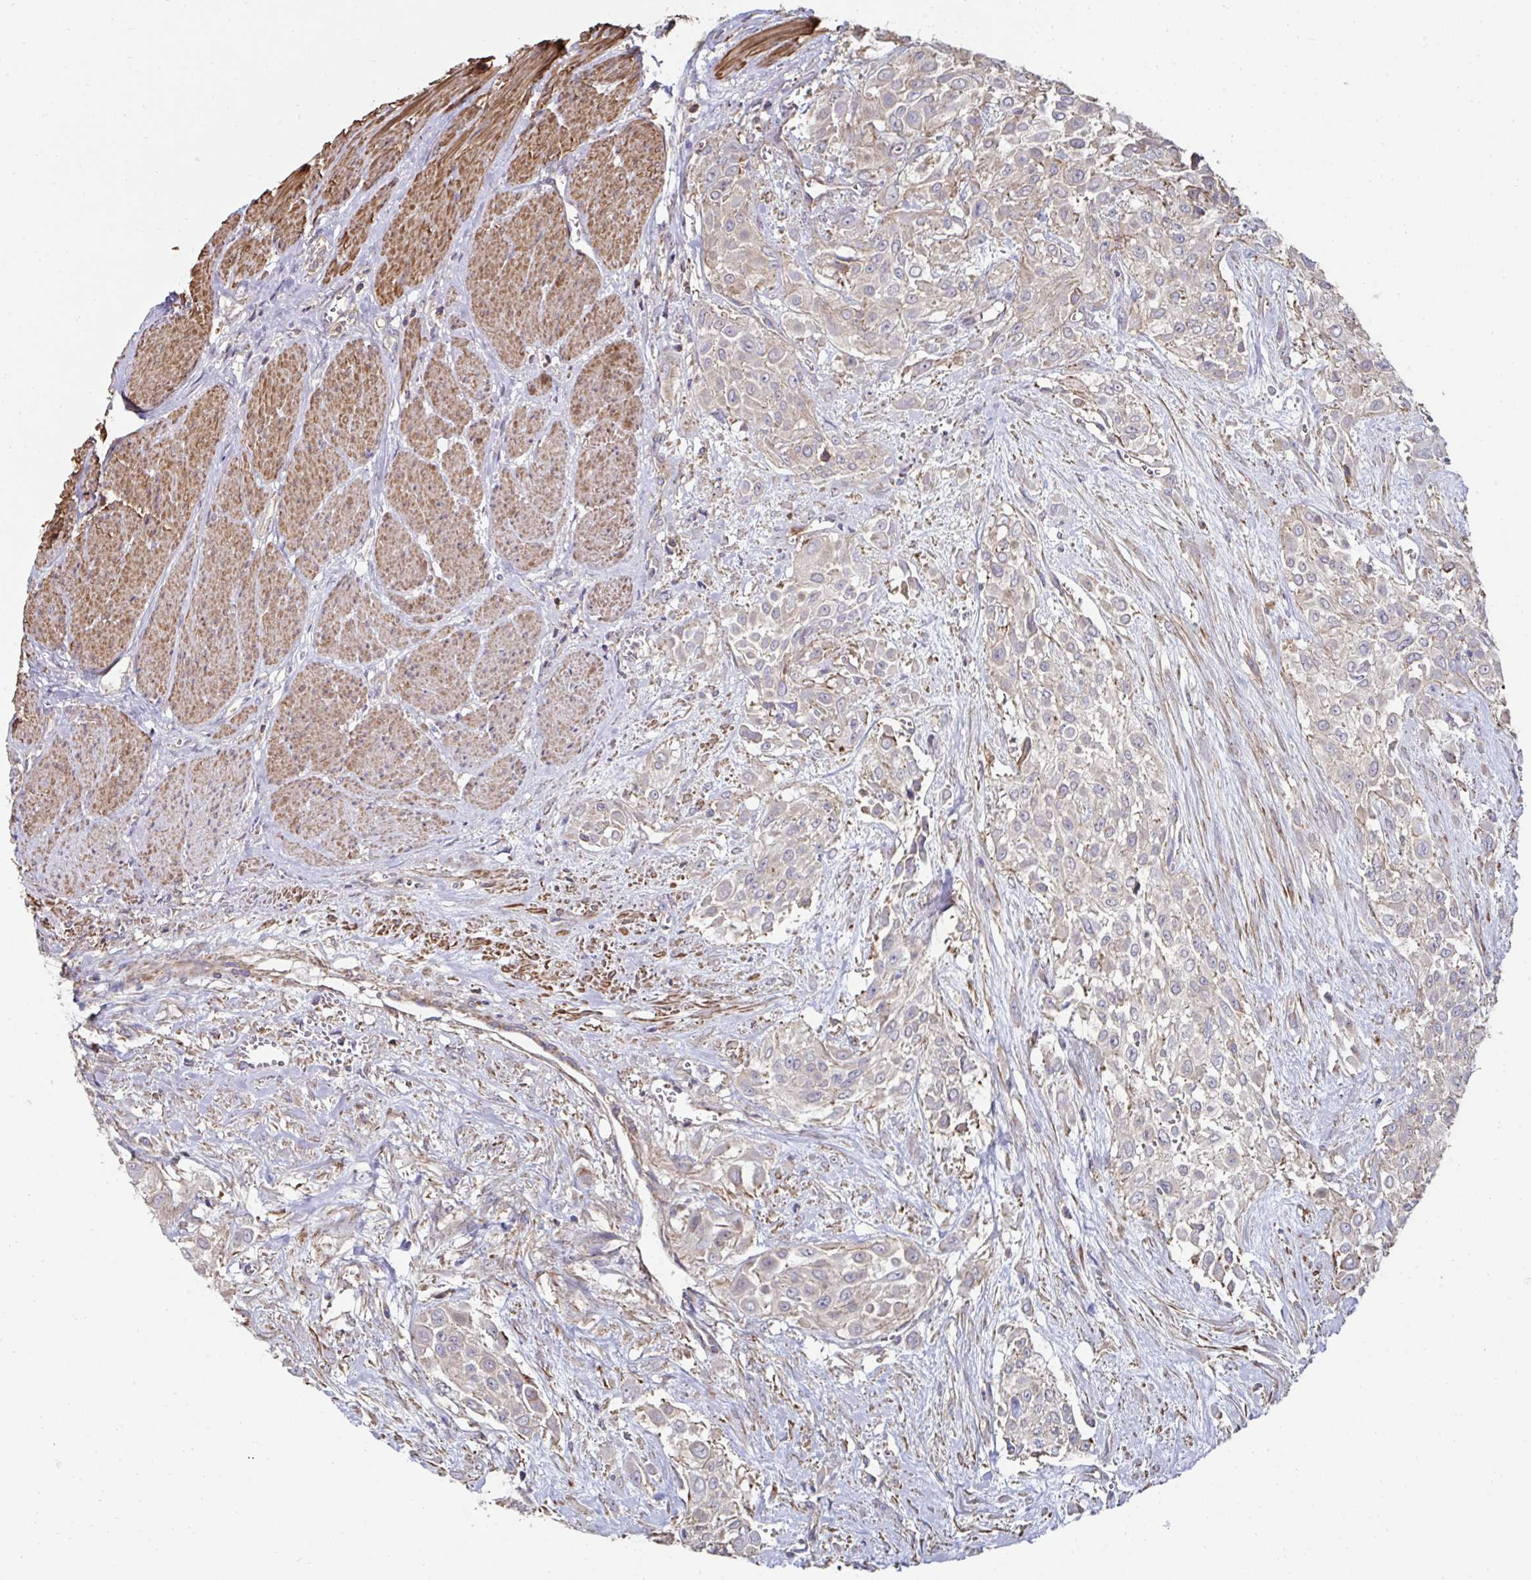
{"staining": {"intensity": "weak", "quantity": "<25%", "location": "cytoplasmic/membranous"}, "tissue": "urothelial cancer", "cell_type": "Tumor cells", "image_type": "cancer", "snomed": [{"axis": "morphology", "description": "Urothelial carcinoma, High grade"}, {"axis": "topography", "description": "Urinary bladder"}], "caption": "Immunohistochemistry of urothelial cancer exhibits no positivity in tumor cells. (DAB immunohistochemistry (IHC) visualized using brightfield microscopy, high magnification).", "gene": "DZANK1", "patient": {"sex": "male", "age": 57}}